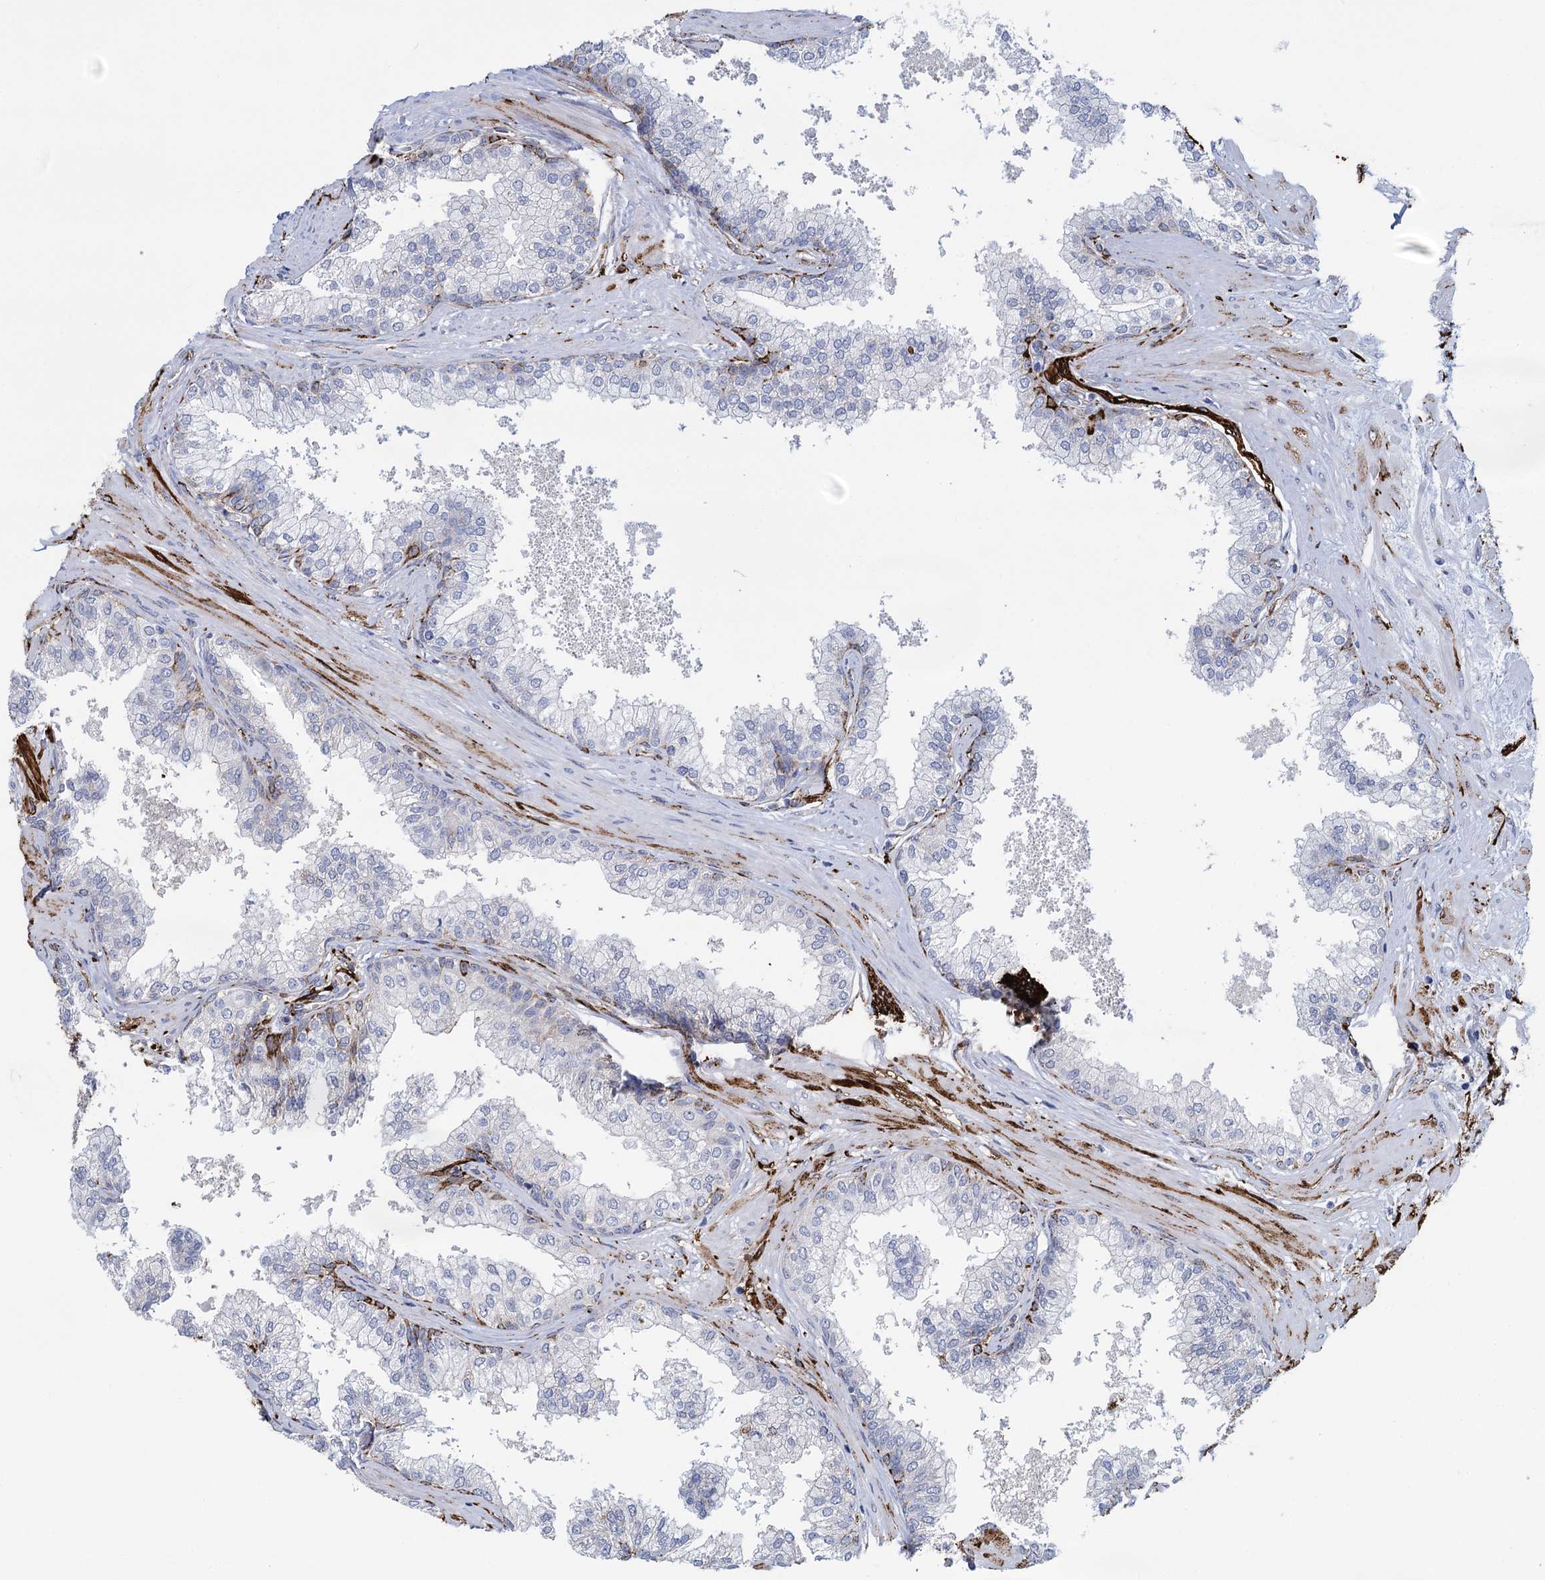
{"staining": {"intensity": "strong", "quantity": "<25%", "location": "cytoplasmic/membranous"}, "tissue": "prostate", "cell_type": "Glandular cells", "image_type": "normal", "snomed": [{"axis": "morphology", "description": "Normal tissue, NOS"}, {"axis": "topography", "description": "Prostate"}], "caption": "Prostate stained with immunohistochemistry shows strong cytoplasmic/membranous staining in about <25% of glandular cells. The protein is stained brown, and the nuclei are stained in blue (DAB (3,3'-diaminobenzidine) IHC with brightfield microscopy, high magnification).", "gene": "SNCG", "patient": {"sex": "male", "age": 60}}